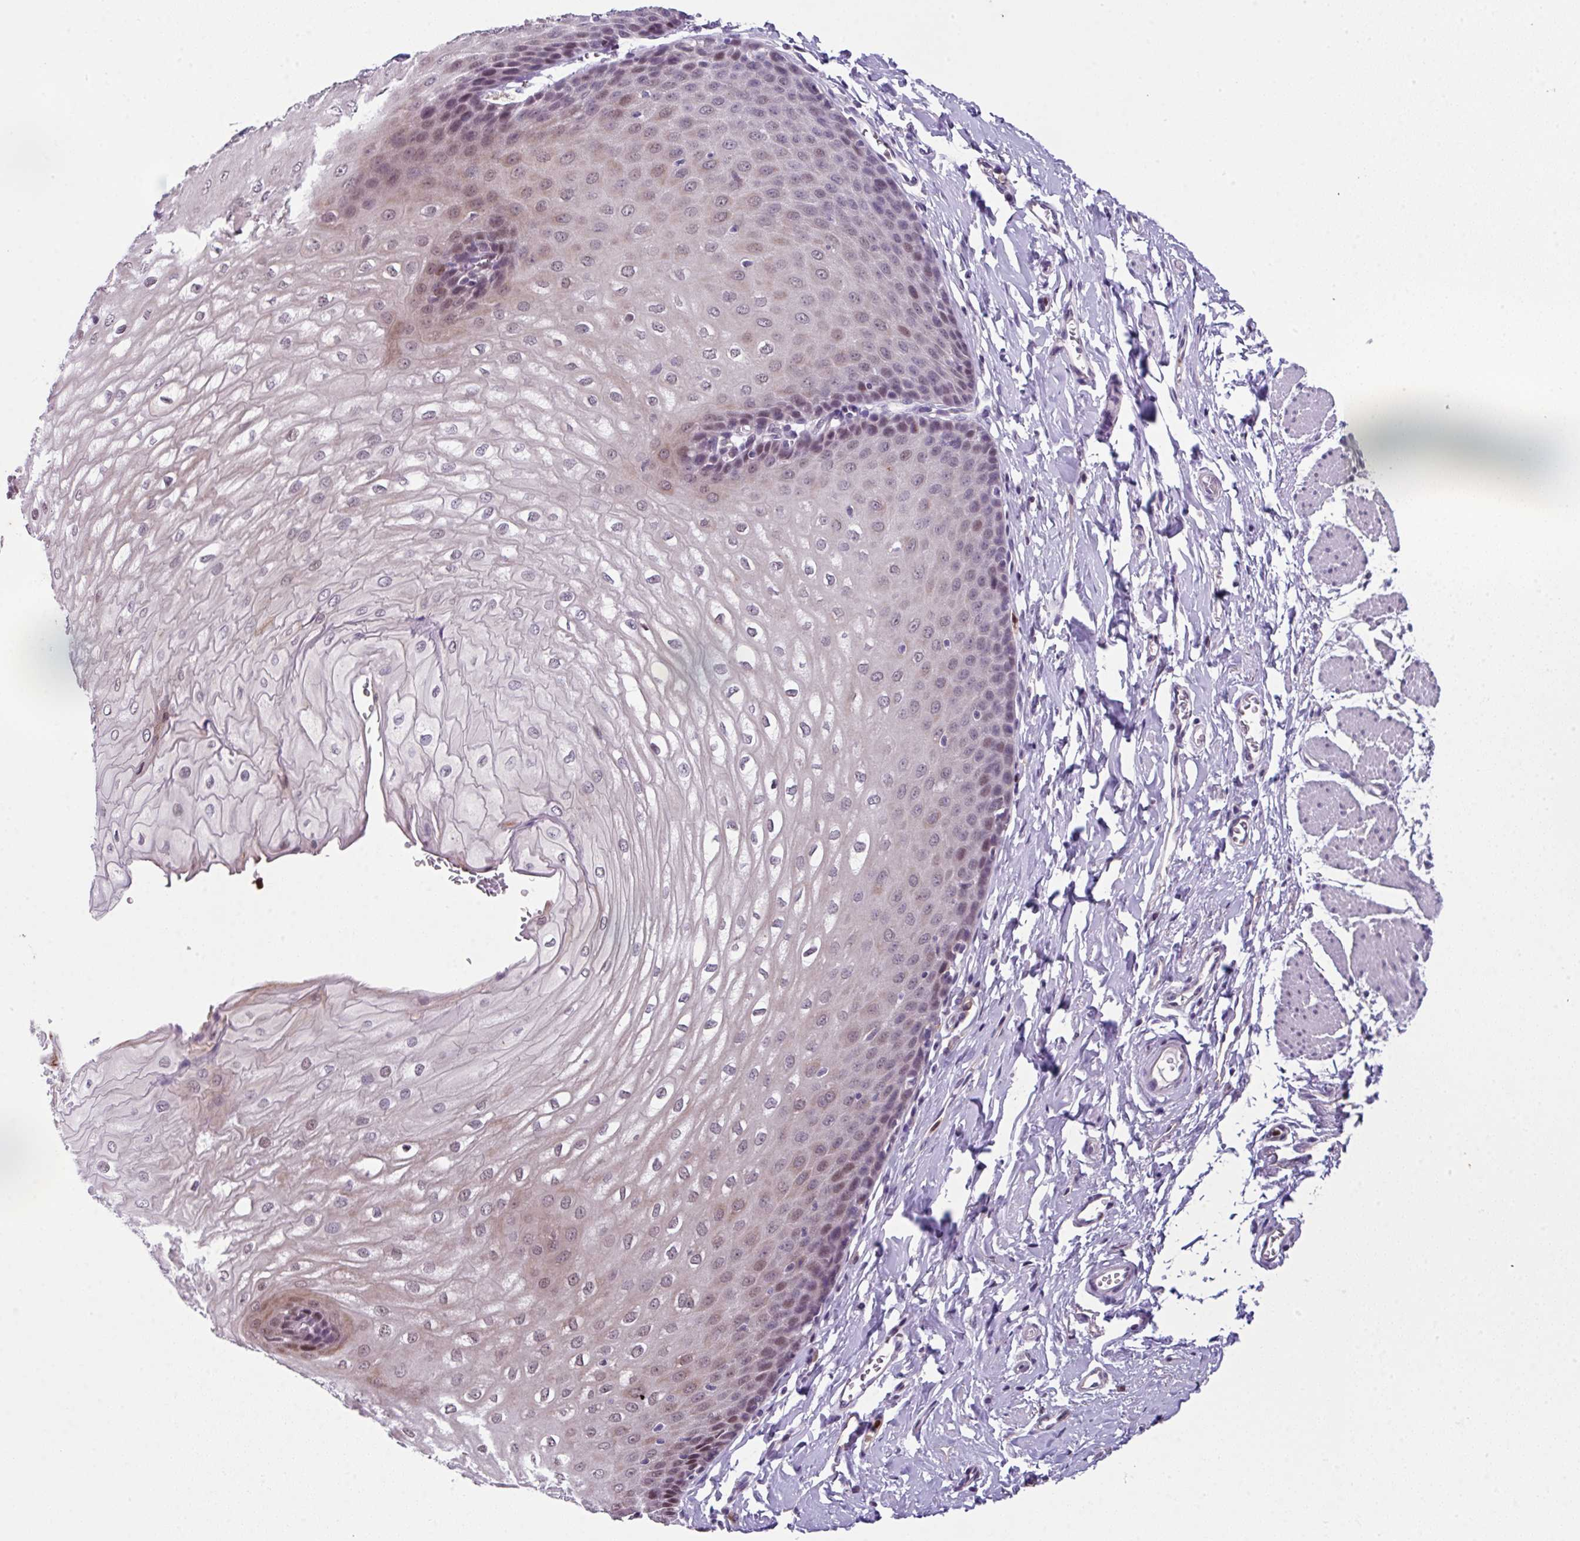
{"staining": {"intensity": "weak", "quantity": "25%-75%", "location": "cytoplasmic/membranous,nuclear"}, "tissue": "esophagus", "cell_type": "Squamous epithelial cells", "image_type": "normal", "snomed": [{"axis": "morphology", "description": "Normal tissue, NOS"}, {"axis": "topography", "description": "Esophagus"}], "caption": "High-power microscopy captured an IHC image of unremarkable esophagus, revealing weak cytoplasmic/membranous,nuclear expression in about 25%-75% of squamous epithelial cells.", "gene": "ZFP3", "patient": {"sex": "male", "age": 70}}